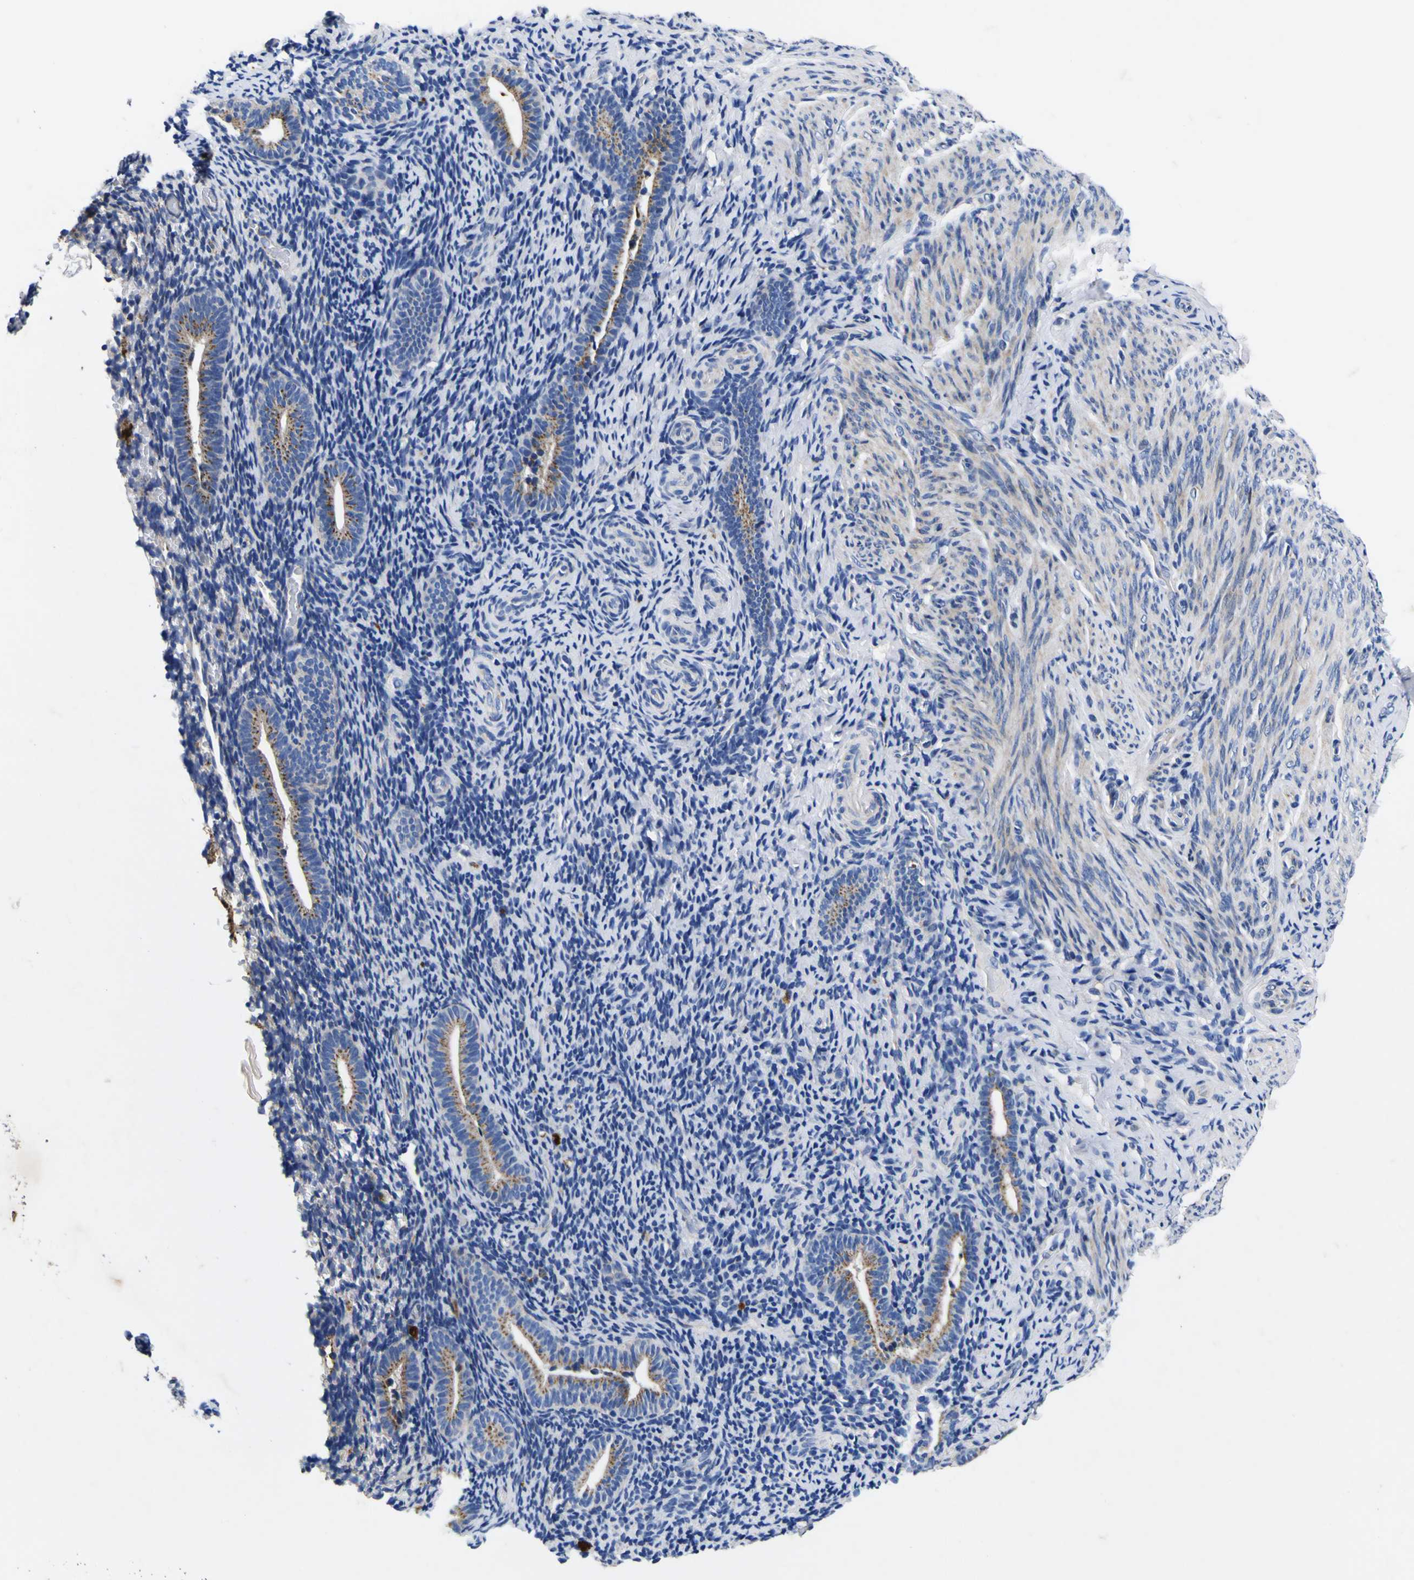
{"staining": {"intensity": "negative", "quantity": "none", "location": "none"}, "tissue": "endometrium", "cell_type": "Cells in endometrial stroma", "image_type": "normal", "snomed": [{"axis": "morphology", "description": "Normal tissue, NOS"}, {"axis": "topography", "description": "Endometrium"}], "caption": "A high-resolution photomicrograph shows immunohistochemistry staining of normal endometrium, which demonstrates no significant staining in cells in endometrial stroma. Nuclei are stained in blue.", "gene": "COA1", "patient": {"sex": "female", "age": 46}}